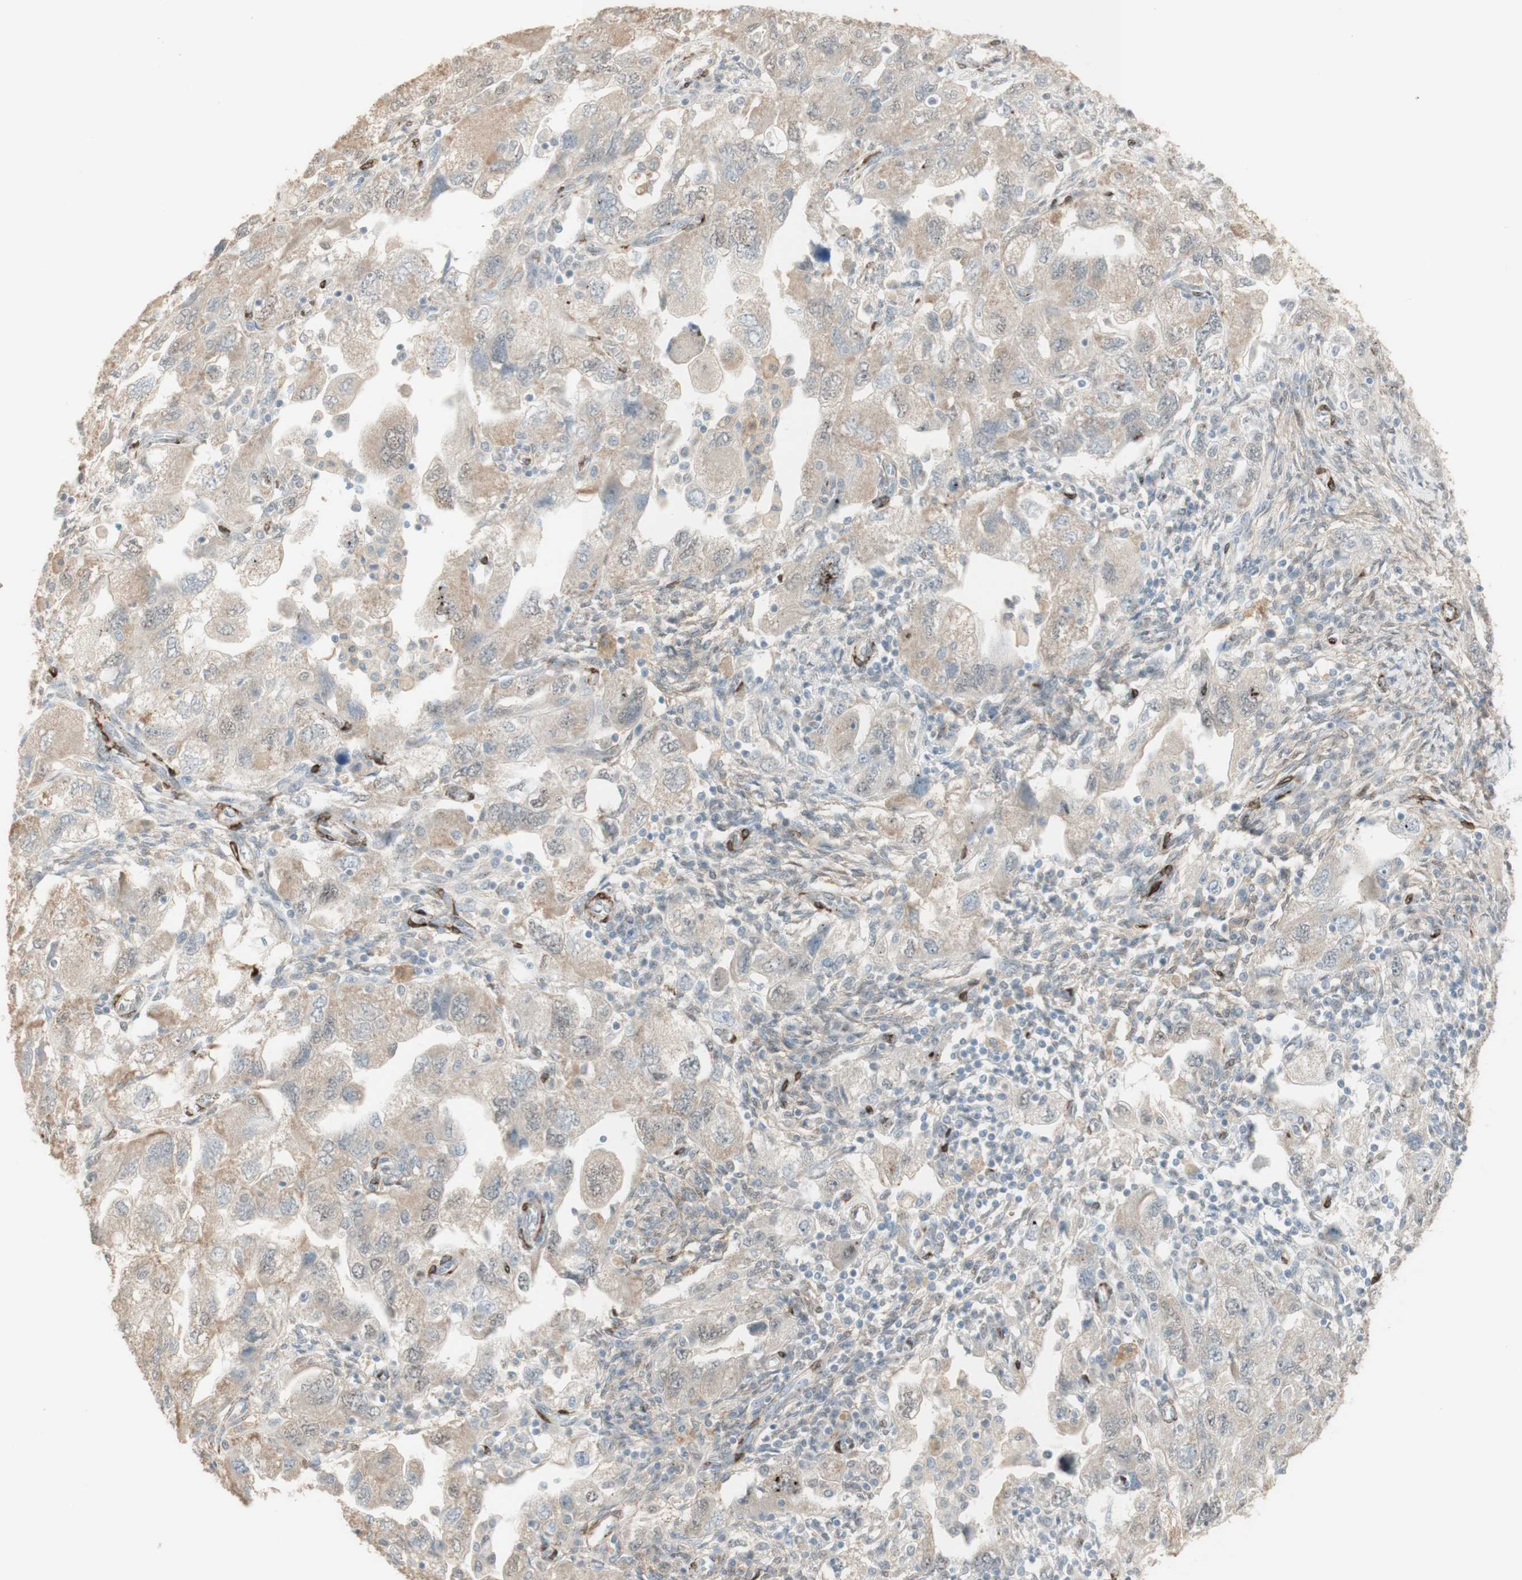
{"staining": {"intensity": "weak", "quantity": ">75%", "location": "cytoplasmic/membranous"}, "tissue": "ovarian cancer", "cell_type": "Tumor cells", "image_type": "cancer", "snomed": [{"axis": "morphology", "description": "Carcinoma, NOS"}, {"axis": "morphology", "description": "Cystadenocarcinoma, serous, NOS"}, {"axis": "topography", "description": "Ovary"}], "caption": "Immunohistochemistry micrograph of human ovarian cancer stained for a protein (brown), which reveals low levels of weak cytoplasmic/membranous positivity in about >75% of tumor cells.", "gene": "MUC3A", "patient": {"sex": "female", "age": 69}}